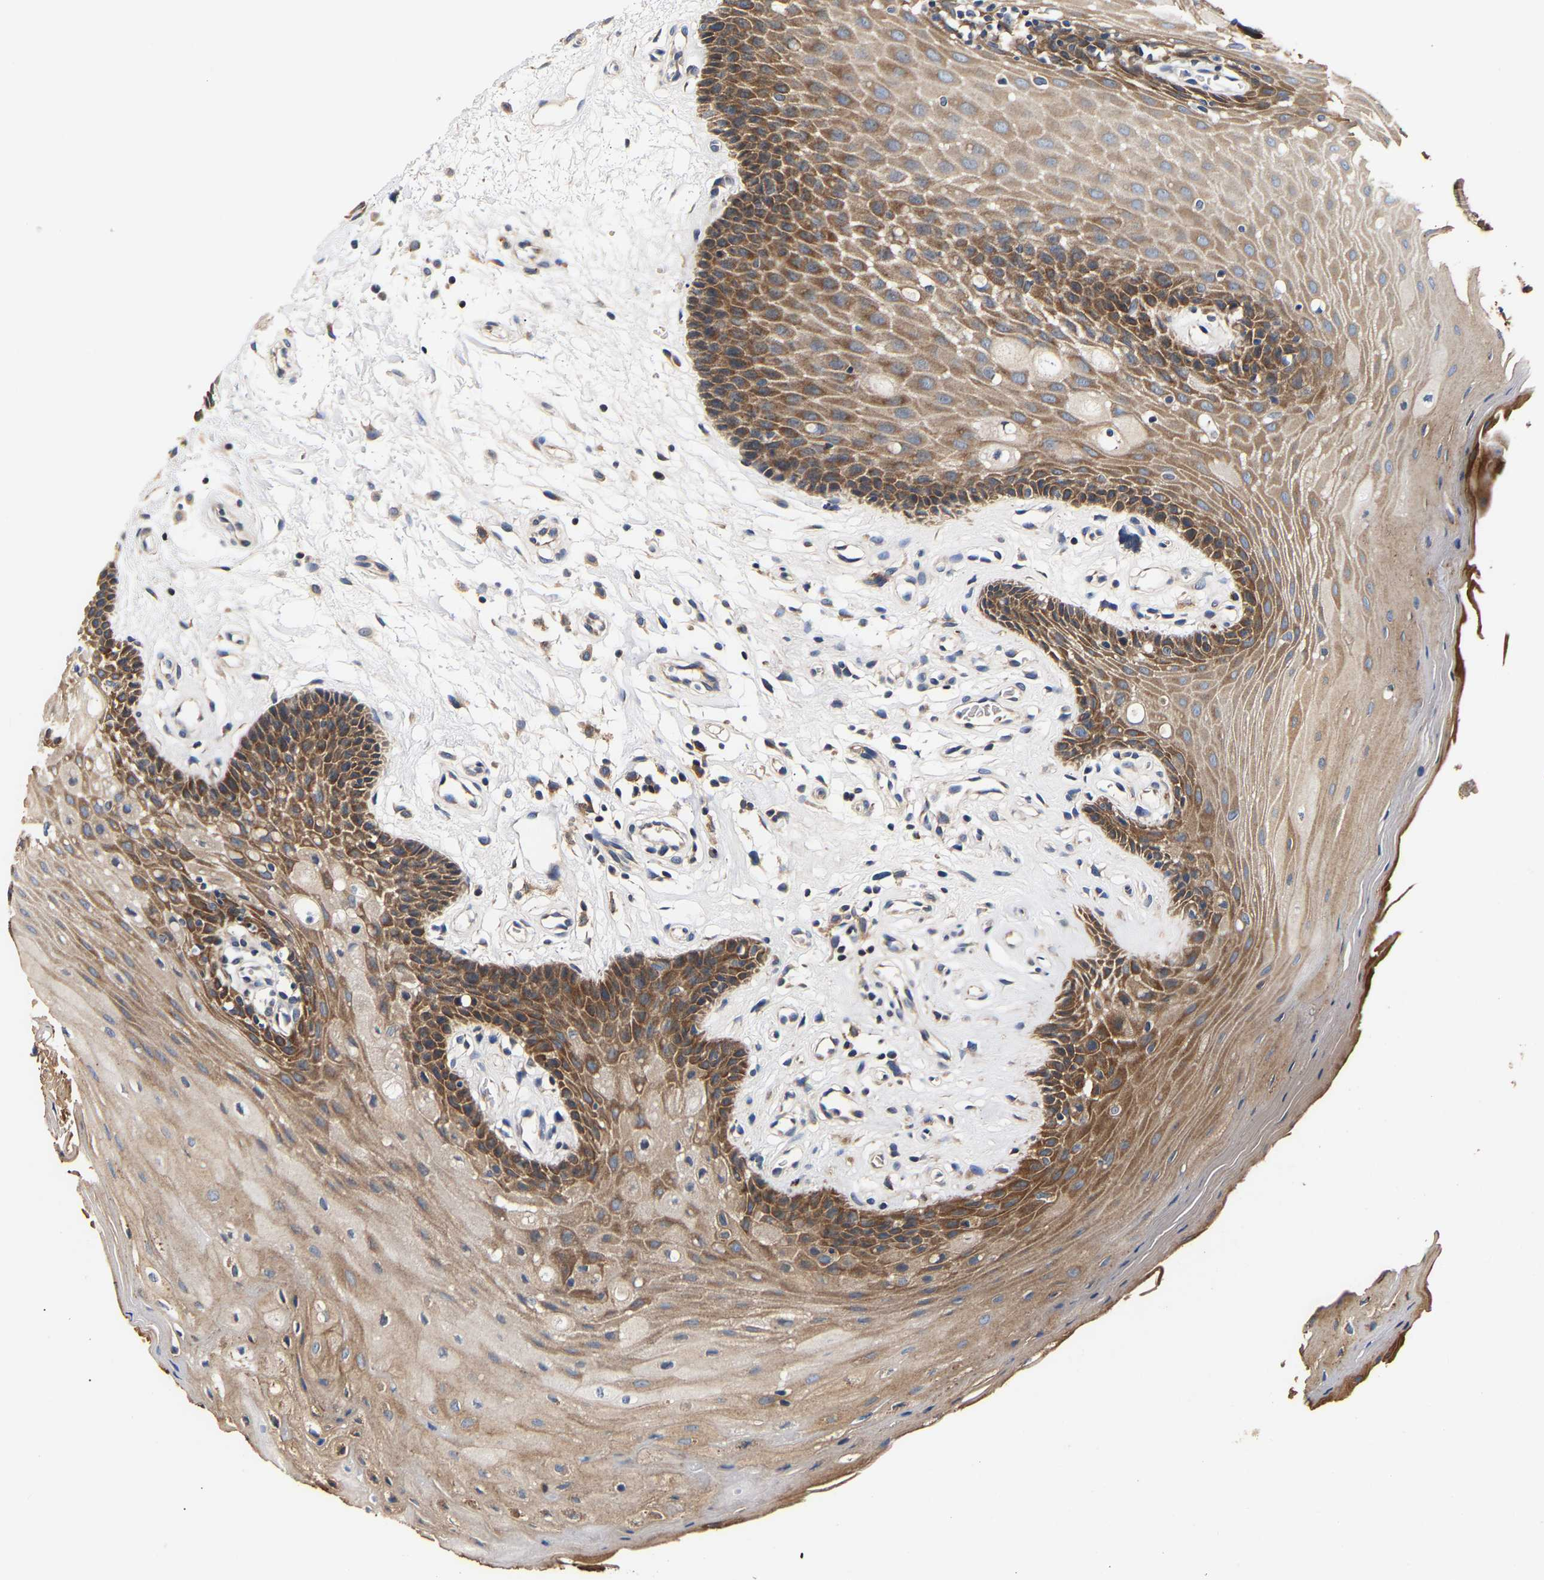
{"staining": {"intensity": "moderate", "quantity": ">75%", "location": "cytoplasmic/membranous"}, "tissue": "oral mucosa", "cell_type": "Squamous epithelial cells", "image_type": "normal", "snomed": [{"axis": "morphology", "description": "Normal tissue, NOS"}, {"axis": "morphology", "description": "Squamous cell carcinoma, NOS"}, {"axis": "topography", "description": "Oral tissue"}, {"axis": "topography", "description": "Head-Neck"}], "caption": "DAB immunohistochemical staining of unremarkable oral mucosa exhibits moderate cytoplasmic/membranous protein positivity in approximately >75% of squamous epithelial cells.", "gene": "LRBA", "patient": {"sex": "male", "age": 71}}